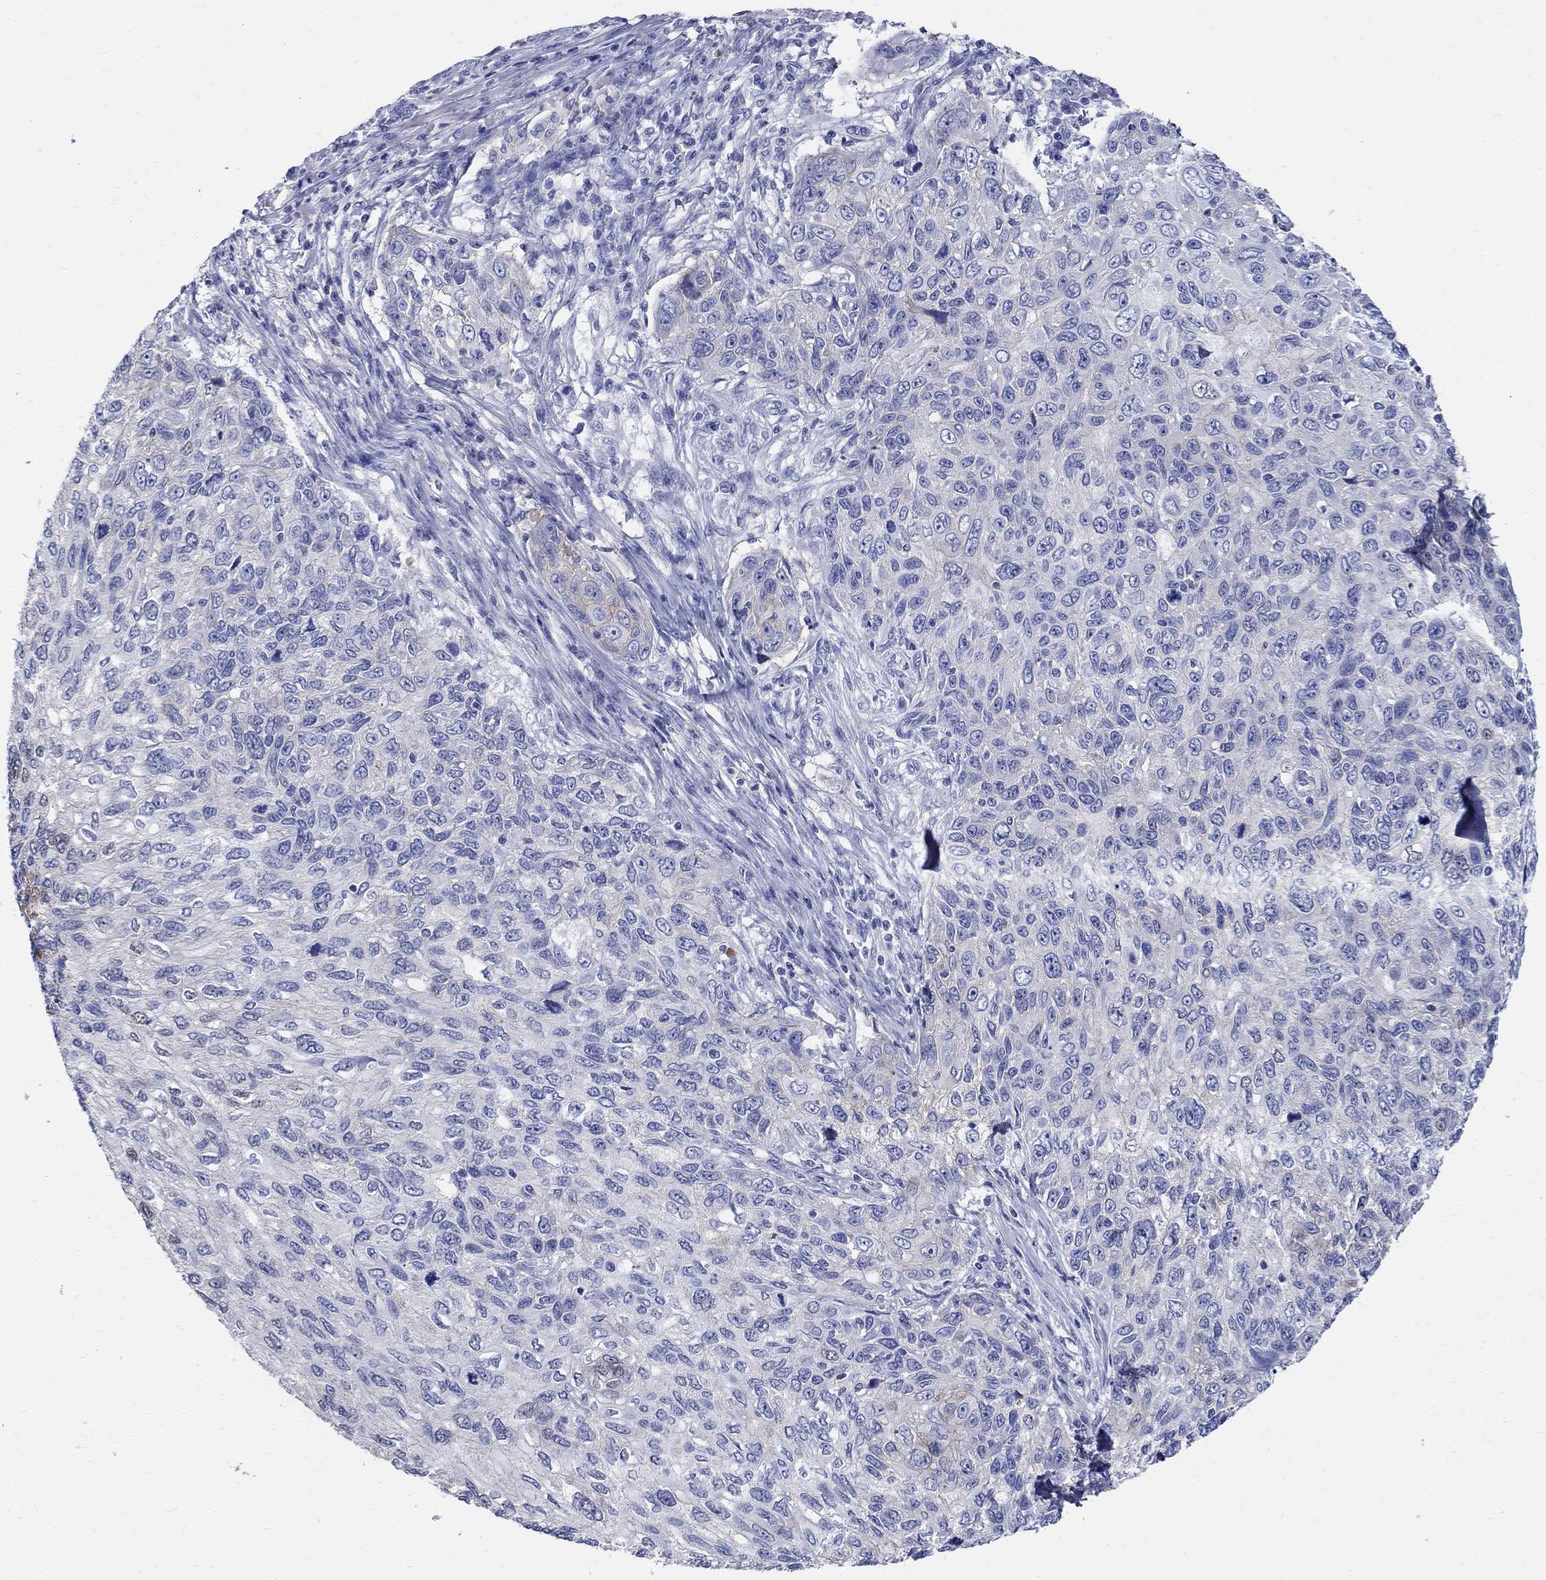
{"staining": {"intensity": "negative", "quantity": "none", "location": "none"}, "tissue": "skin cancer", "cell_type": "Tumor cells", "image_type": "cancer", "snomed": [{"axis": "morphology", "description": "Squamous cell carcinoma, NOS"}, {"axis": "topography", "description": "Skin"}], "caption": "Tumor cells show no significant positivity in skin squamous cell carcinoma.", "gene": "SOX2", "patient": {"sex": "male", "age": 92}}